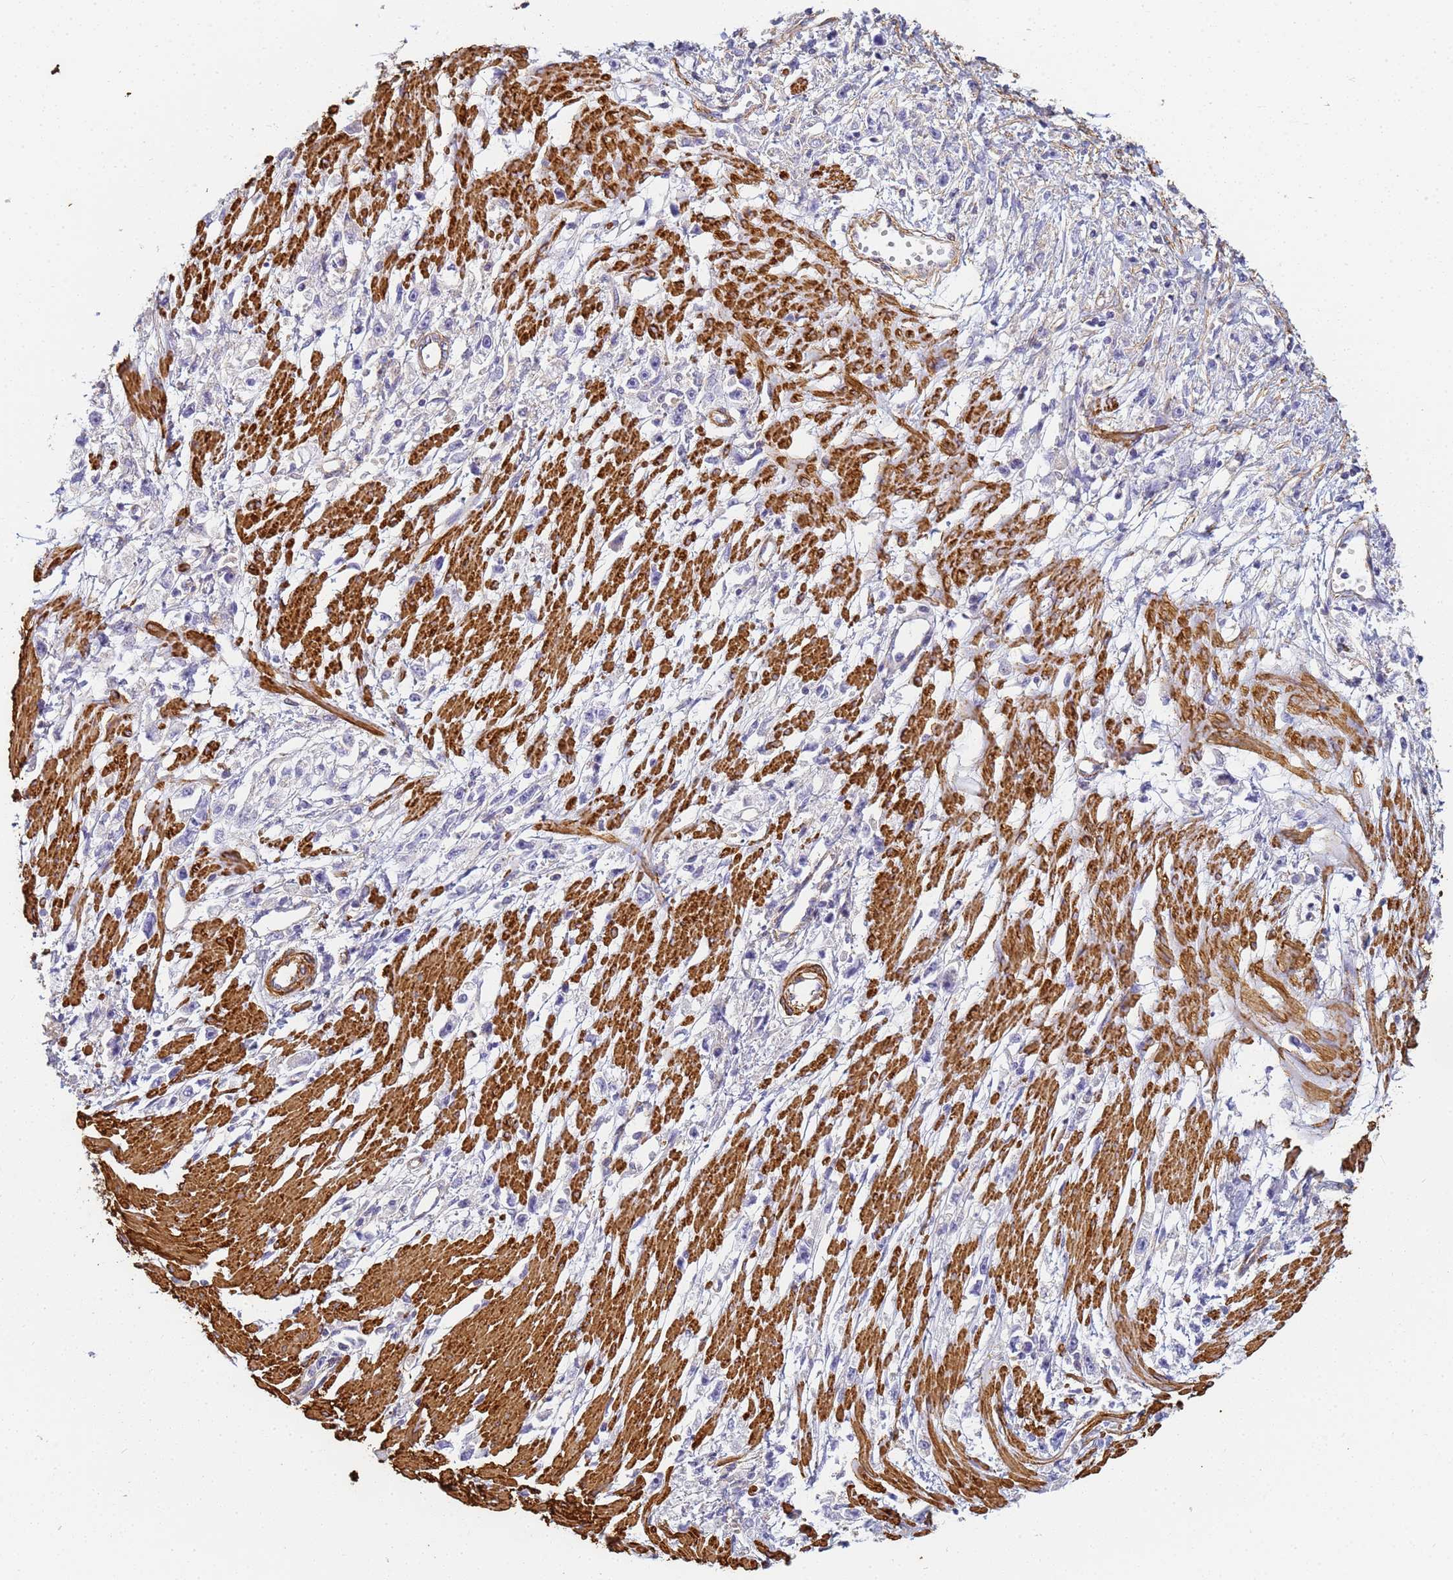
{"staining": {"intensity": "negative", "quantity": "none", "location": "none"}, "tissue": "stomach cancer", "cell_type": "Tumor cells", "image_type": "cancer", "snomed": [{"axis": "morphology", "description": "Adenocarcinoma, NOS"}, {"axis": "topography", "description": "Stomach"}], "caption": "There is no significant staining in tumor cells of adenocarcinoma (stomach).", "gene": "TPM1", "patient": {"sex": "female", "age": 59}}